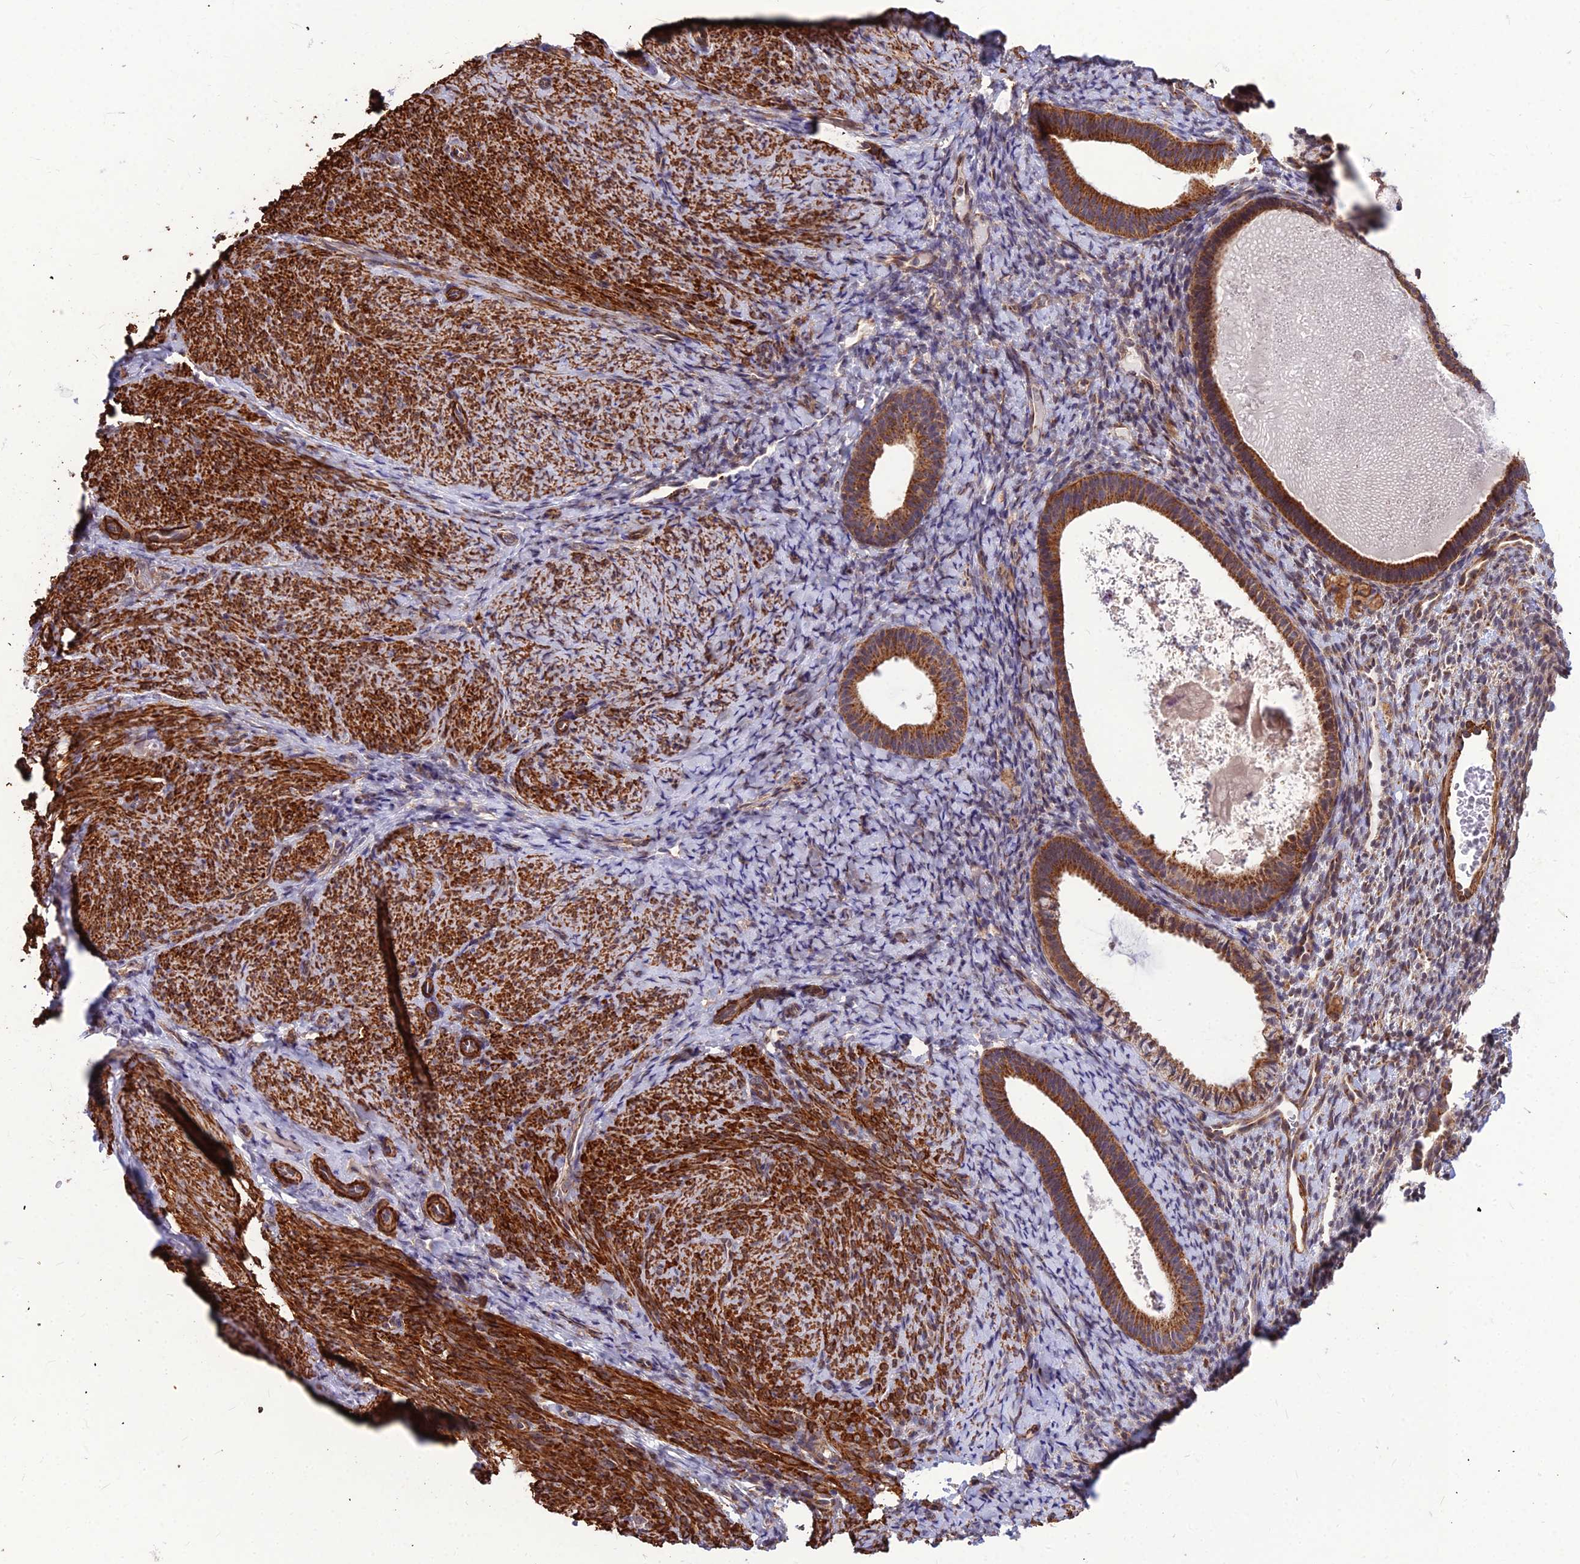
{"staining": {"intensity": "weak", "quantity": "25%-75%", "location": "cytoplasmic/membranous"}, "tissue": "endometrium", "cell_type": "Cells in endometrial stroma", "image_type": "normal", "snomed": [{"axis": "morphology", "description": "Normal tissue, NOS"}, {"axis": "topography", "description": "Endometrium"}], "caption": "Protein analysis of benign endometrium shows weak cytoplasmic/membranous staining in approximately 25%-75% of cells in endometrial stroma. (Stains: DAB in brown, nuclei in blue, Microscopy: brightfield microscopy at high magnification).", "gene": "LEKR1", "patient": {"sex": "female", "age": 65}}